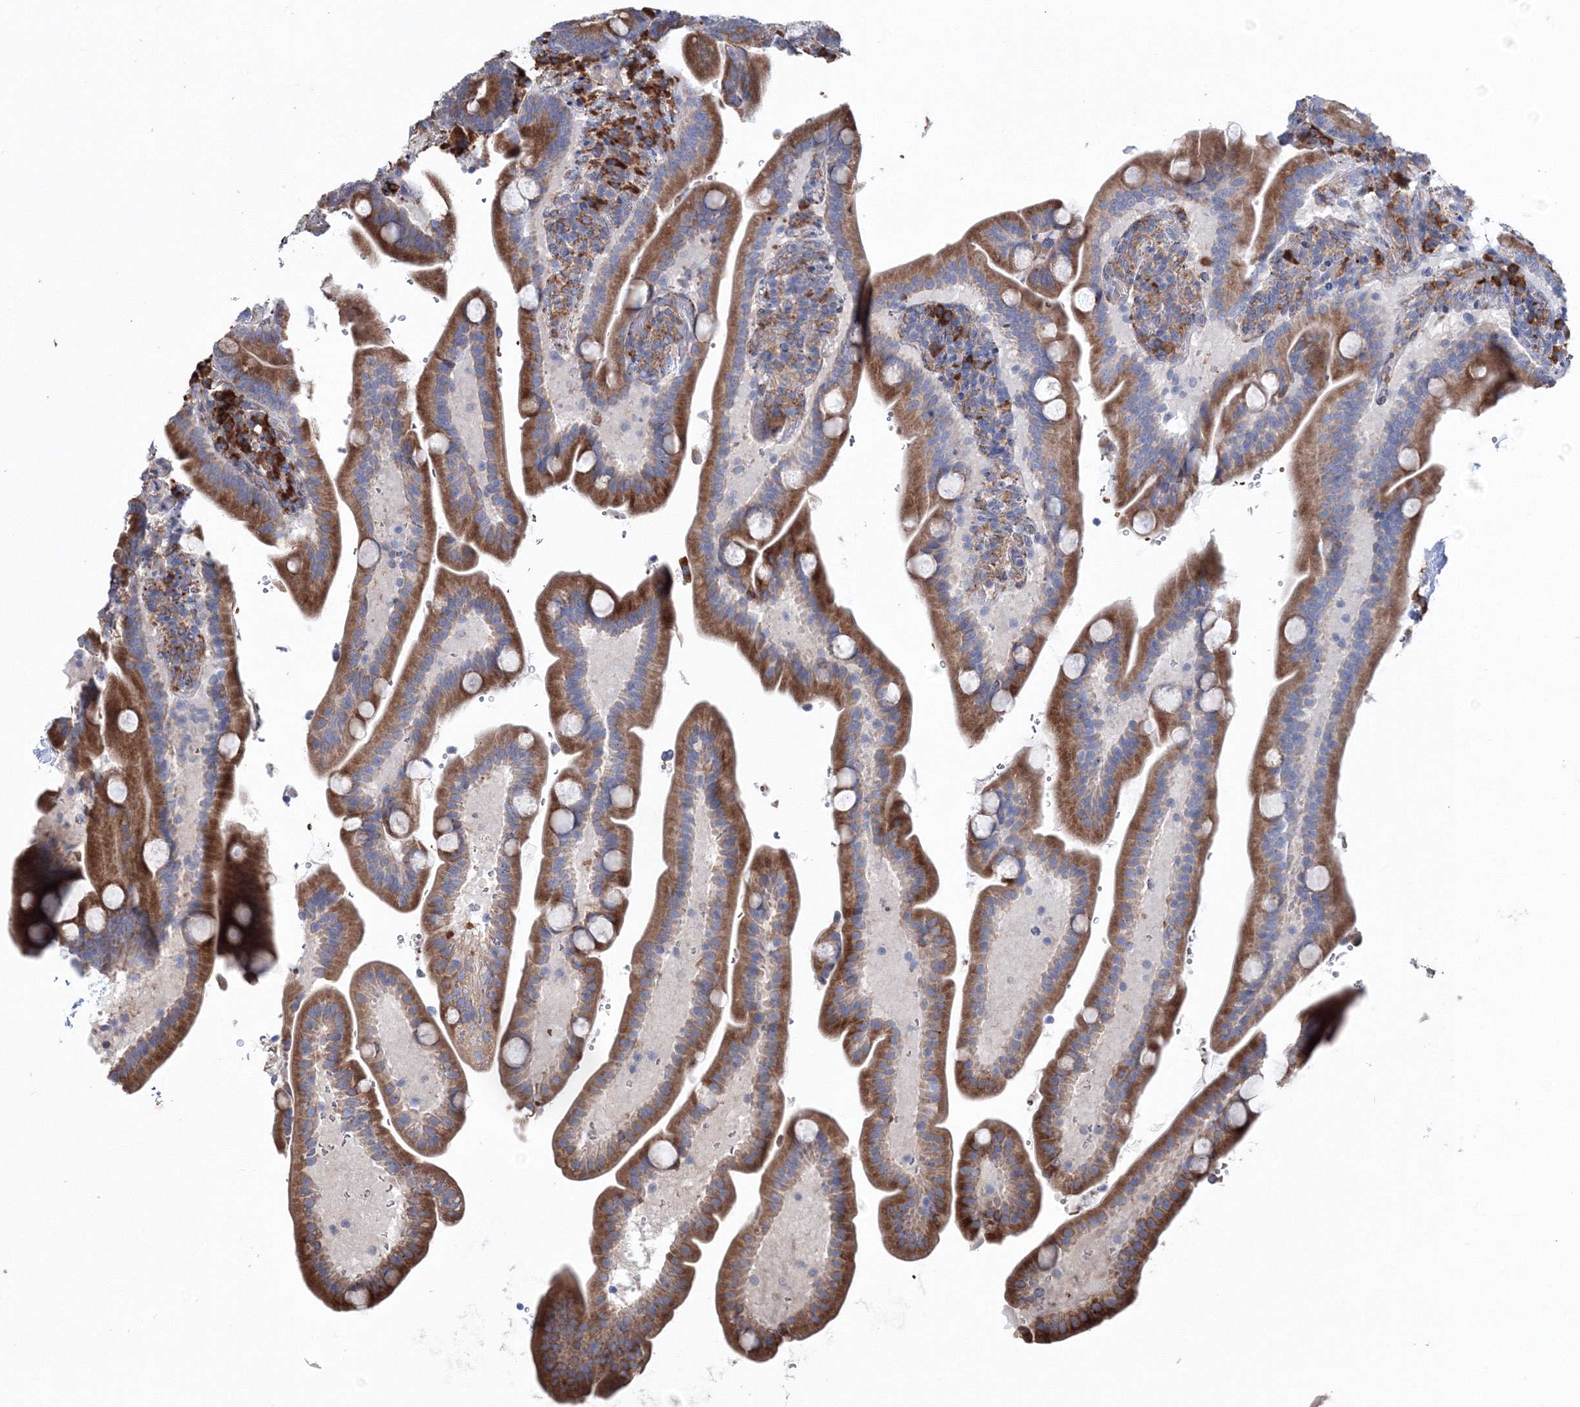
{"staining": {"intensity": "moderate", "quantity": ">75%", "location": "cytoplasmic/membranous"}, "tissue": "duodenum", "cell_type": "Glandular cells", "image_type": "normal", "snomed": [{"axis": "morphology", "description": "Normal tissue, NOS"}, {"axis": "topography", "description": "Duodenum"}], "caption": "High-magnification brightfield microscopy of unremarkable duodenum stained with DAB (3,3'-diaminobenzidine) (brown) and counterstained with hematoxylin (blue). glandular cells exhibit moderate cytoplasmic/membranous expression is identified in about>75% of cells. (brown staining indicates protein expression, while blue staining denotes nuclei).", "gene": "VPS8", "patient": {"sex": "male", "age": 54}}